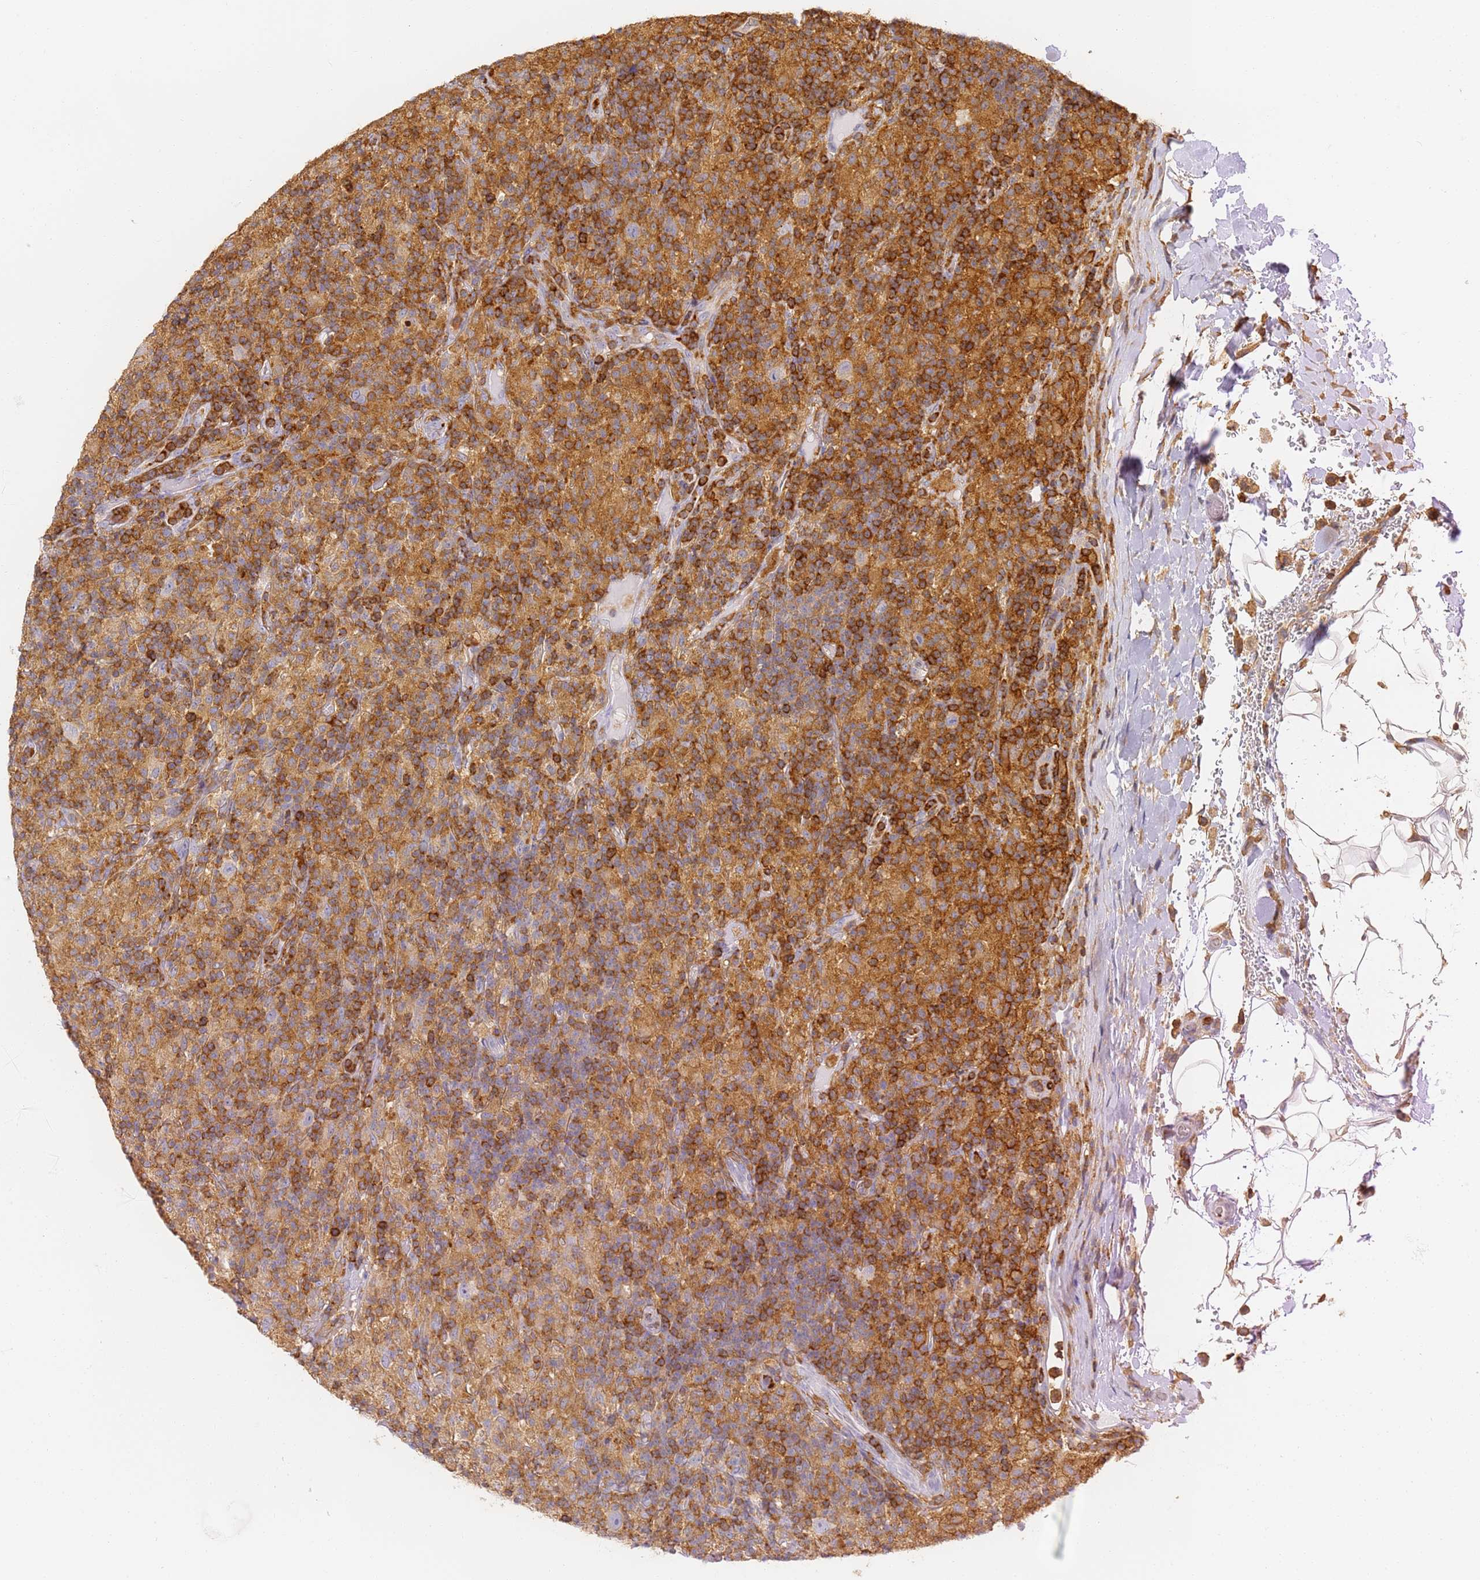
{"staining": {"intensity": "negative", "quantity": "none", "location": "none"}, "tissue": "lymphoma", "cell_type": "Tumor cells", "image_type": "cancer", "snomed": [{"axis": "morphology", "description": "Hodgkin's disease, NOS"}, {"axis": "topography", "description": "Lymph node"}], "caption": "Immunohistochemistry (IHC) image of neoplastic tissue: human lymphoma stained with DAB (3,3'-diaminobenzidine) reveals no significant protein staining in tumor cells.", "gene": "BIN2", "patient": {"sex": "male", "age": 70}}